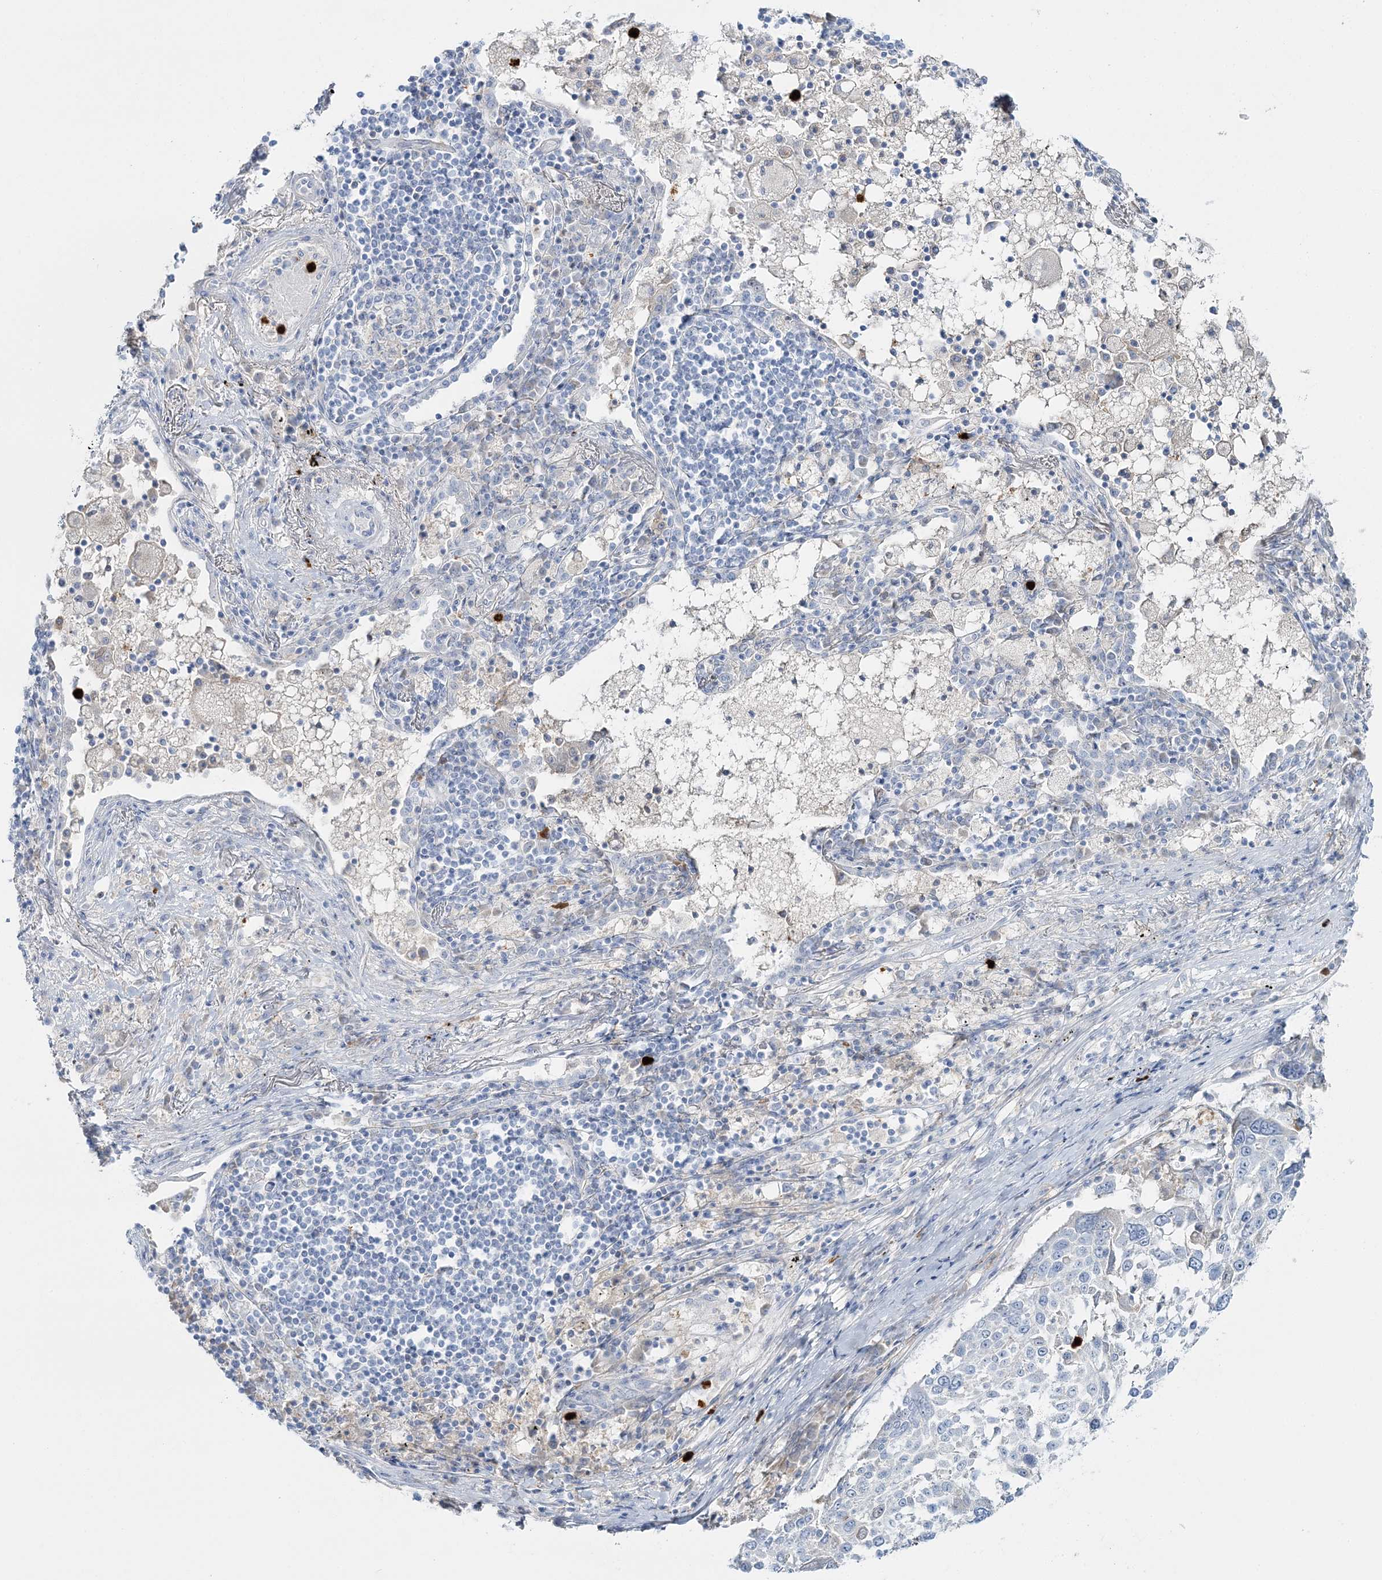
{"staining": {"intensity": "negative", "quantity": "none", "location": "none"}, "tissue": "lung cancer", "cell_type": "Tumor cells", "image_type": "cancer", "snomed": [{"axis": "morphology", "description": "Squamous cell carcinoma, NOS"}, {"axis": "topography", "description": "Lung"}], "caption": "There is no significant positivity in tumor cells of lung cancer. (Stains: DAB immunohistochemistry with hematoxylin counter stain, Microscopy: brightfield microscopy at high magnification).", "gene": "WDSUB1", "patient": {"sex": "male", "age": 65}}